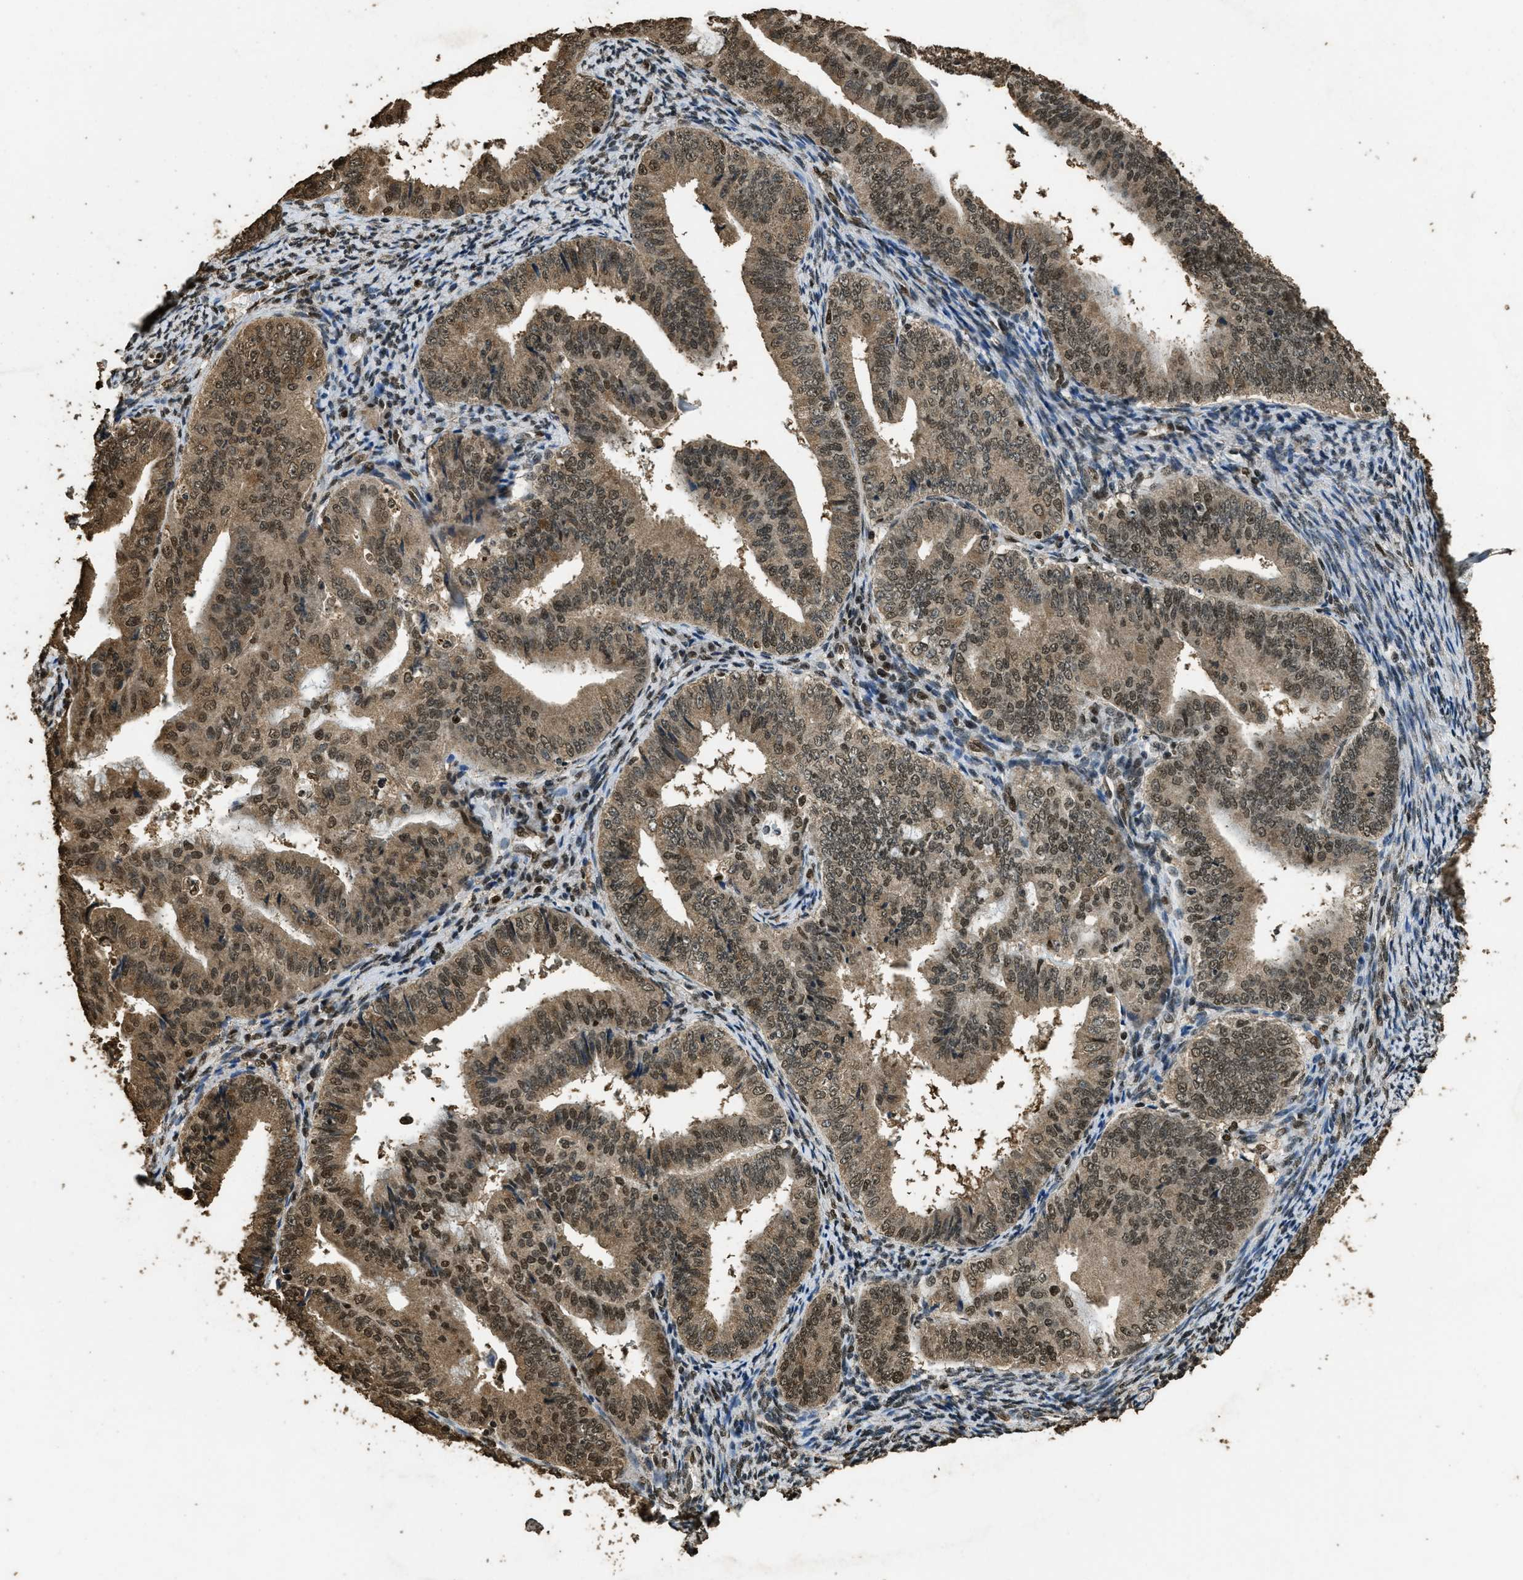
{"staining": {"intensity": "strong", "quantity": "25%-75%", "location": "cytoplasmic/membranous,nuclear"}, "tissue": "endometrial cancer", "cell_type": "Tumor cells", "image_type": "cancer", "snomed": [{"axis": "morphology", "description": "Adenocarcinoma, NOS"}, {"axis": "topography", "description": "Endometrium"}], "caption": "Endometrial cancer tissue exhibits strong cytoplasmic/membranous and nuclear staining in approximately 25%-75% of tumor cells, visualized by immunohistochemistry.", "gene": "MYB", "patient": {"sex": "female", "age": 63}}